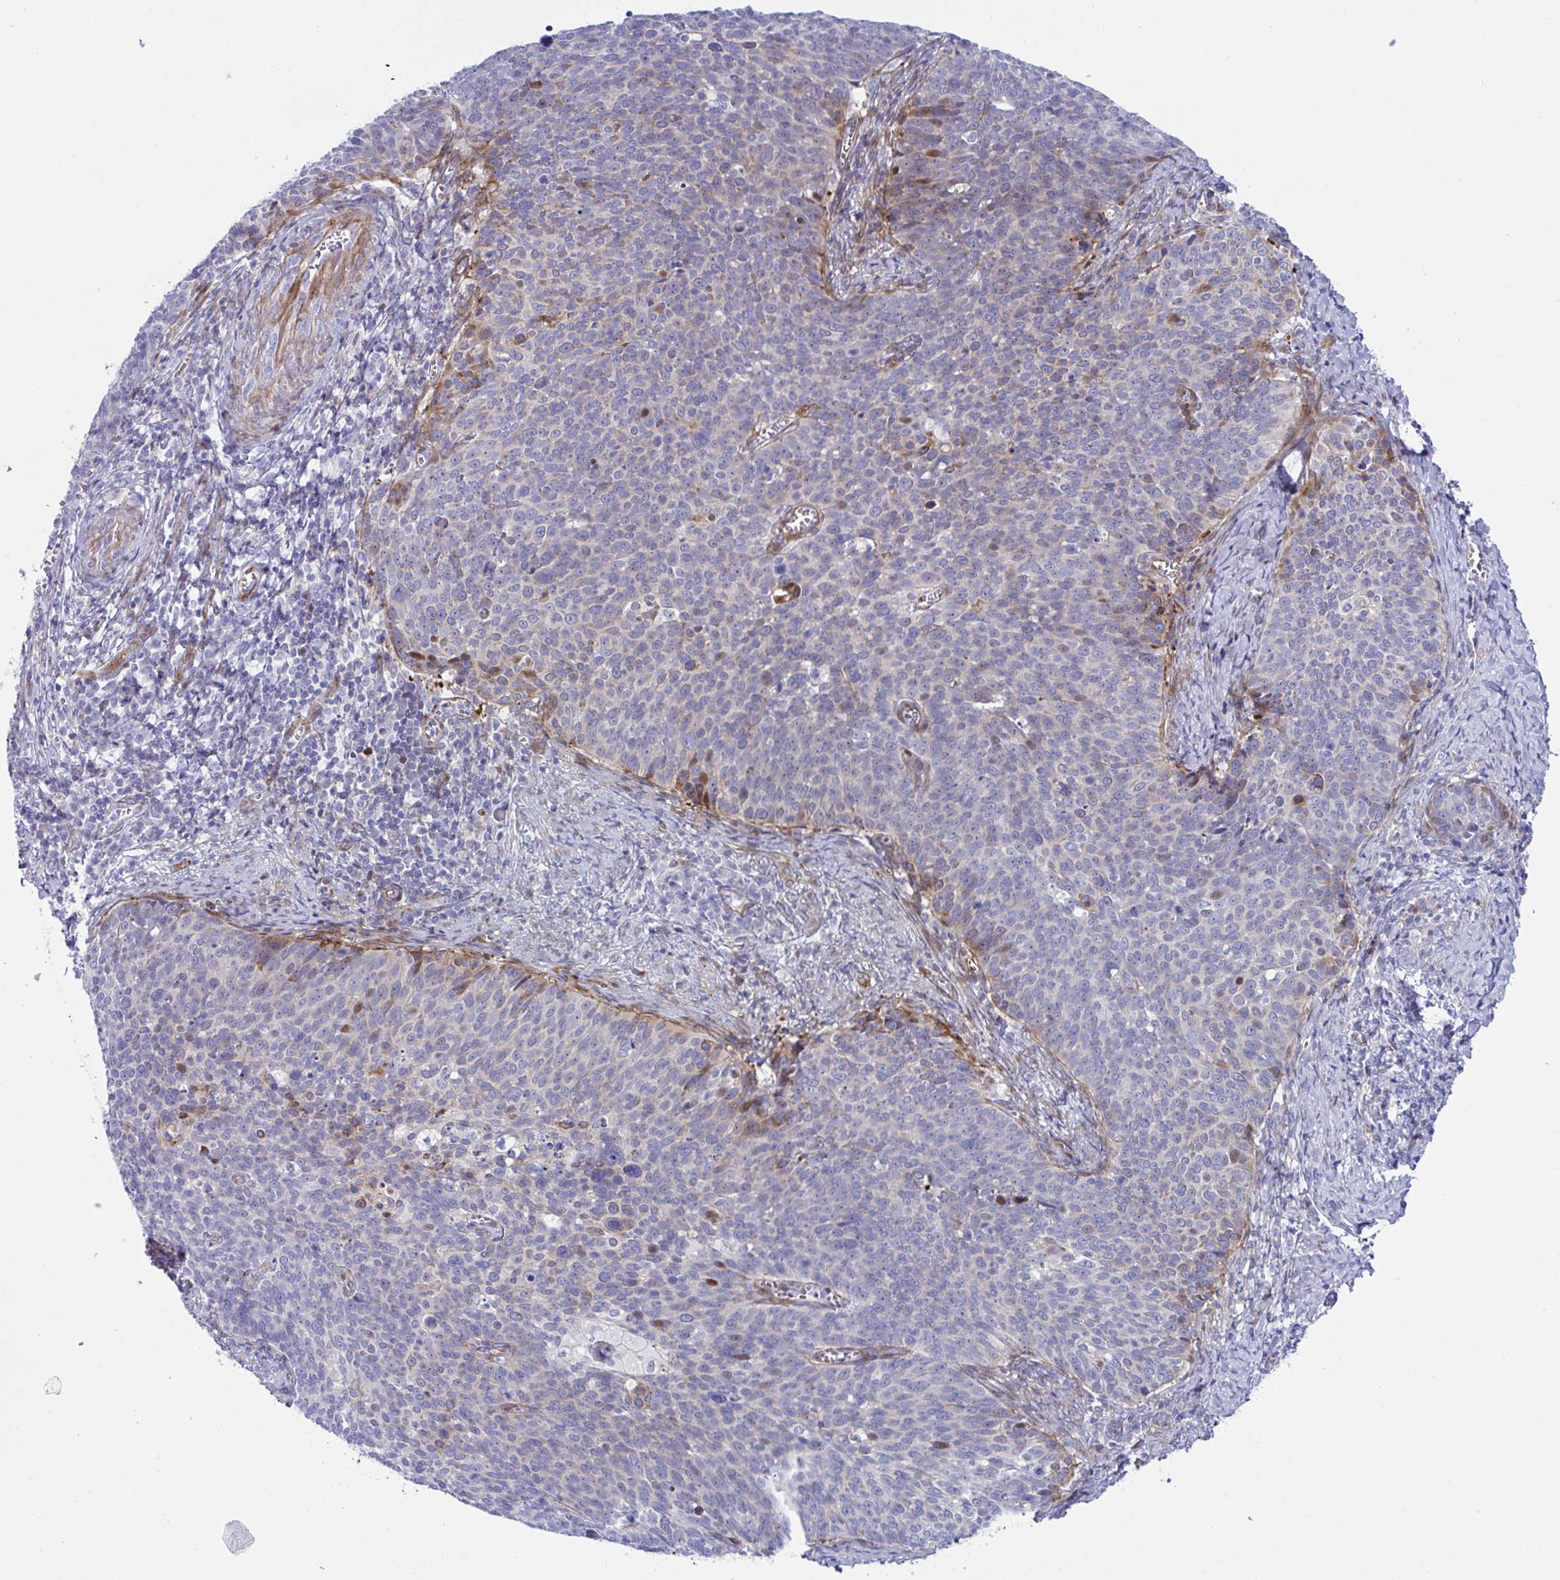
{"staining": {"intensity": "moderate", "quantity": "<25%", "location": "cytoplasmic/membranous"}, "tissue": "cervical cancer", "cell_type": "Tumor cells", "image_type": "cancer", "snomed": [{"axis": "morphology", "description": "Normal tissue, NOS"}, {"axis": "morphology", "description": "Squamous cell carcinoma, NOS"}, {"axis": "topography", "description": "Cervix"}], "caption": "A high-resolution photomicrograph shows immunohistochemistry (IHC) staining of cervical squamous cell carcinoma, which reveals moderate cytoplasmic/membranous positivity in approximately <25% of tumor cells. (brown staining indicates protein expression, while blue staining denotes nuclei).", "gene": "ZNF713", "patient": {"sex": "female", "age": 39}}